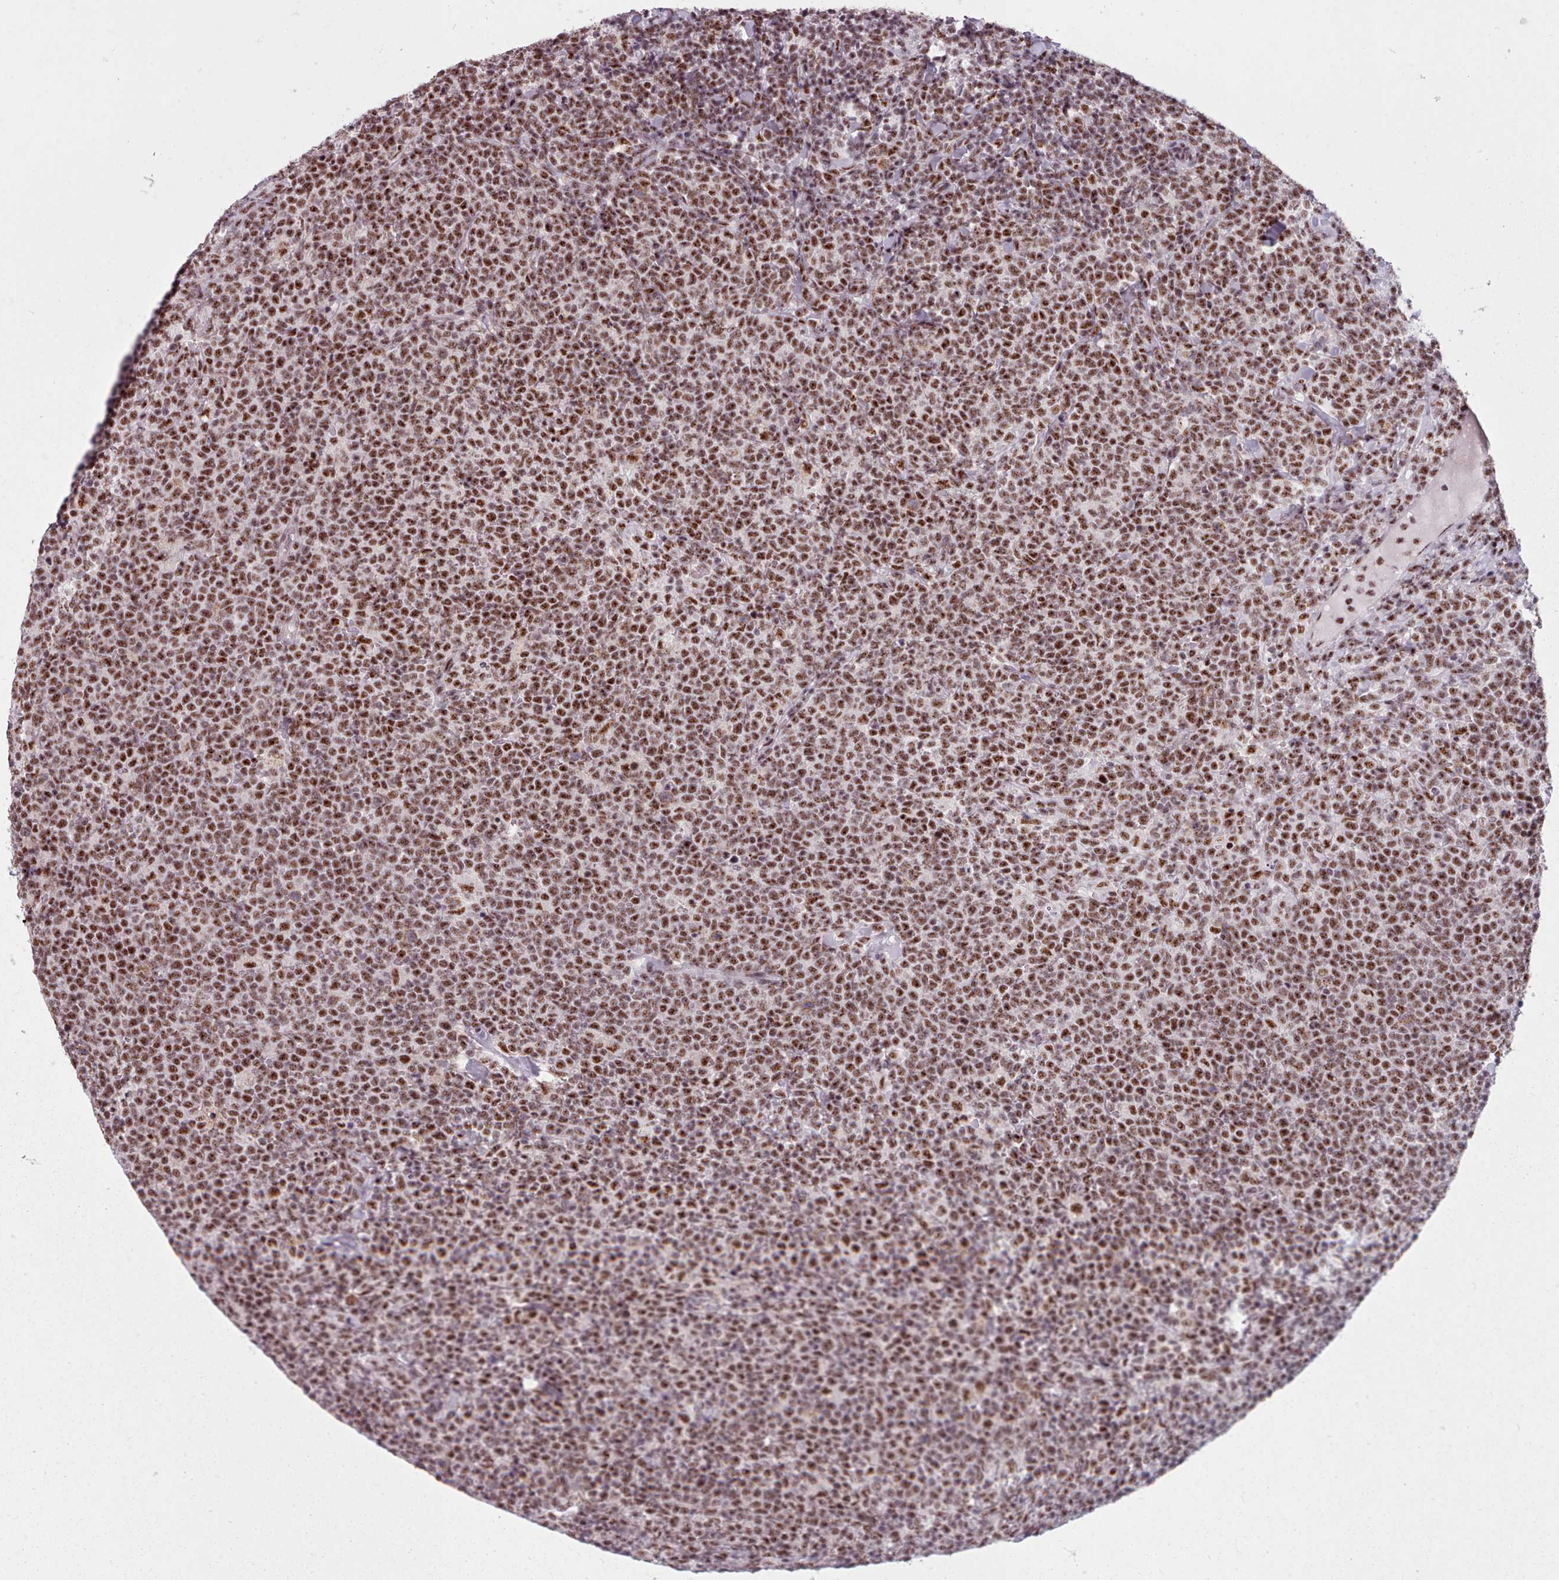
{"staining": {"intensity": "moderate", "quantity": ">75%", "location": "nuclear"}, "tissue": "lymphoma", "cell_type": "Tumor cells", "image_type": "cancer", "snomed": [{"axis": "morphology", "description": "Malignant lymphoma, non-Hodgkin's type, High grade"}, {"axis": "topography", "description": "Lymph node"}], "caption": "This is an image of IHC staining of malignant lymphoma, non-Hodgkin's type (high-grade), which shows moderate expression in the nuclear of tumor cells.", "gene": "SRRM1", "patient": {"sex": "male", "age": 61}}